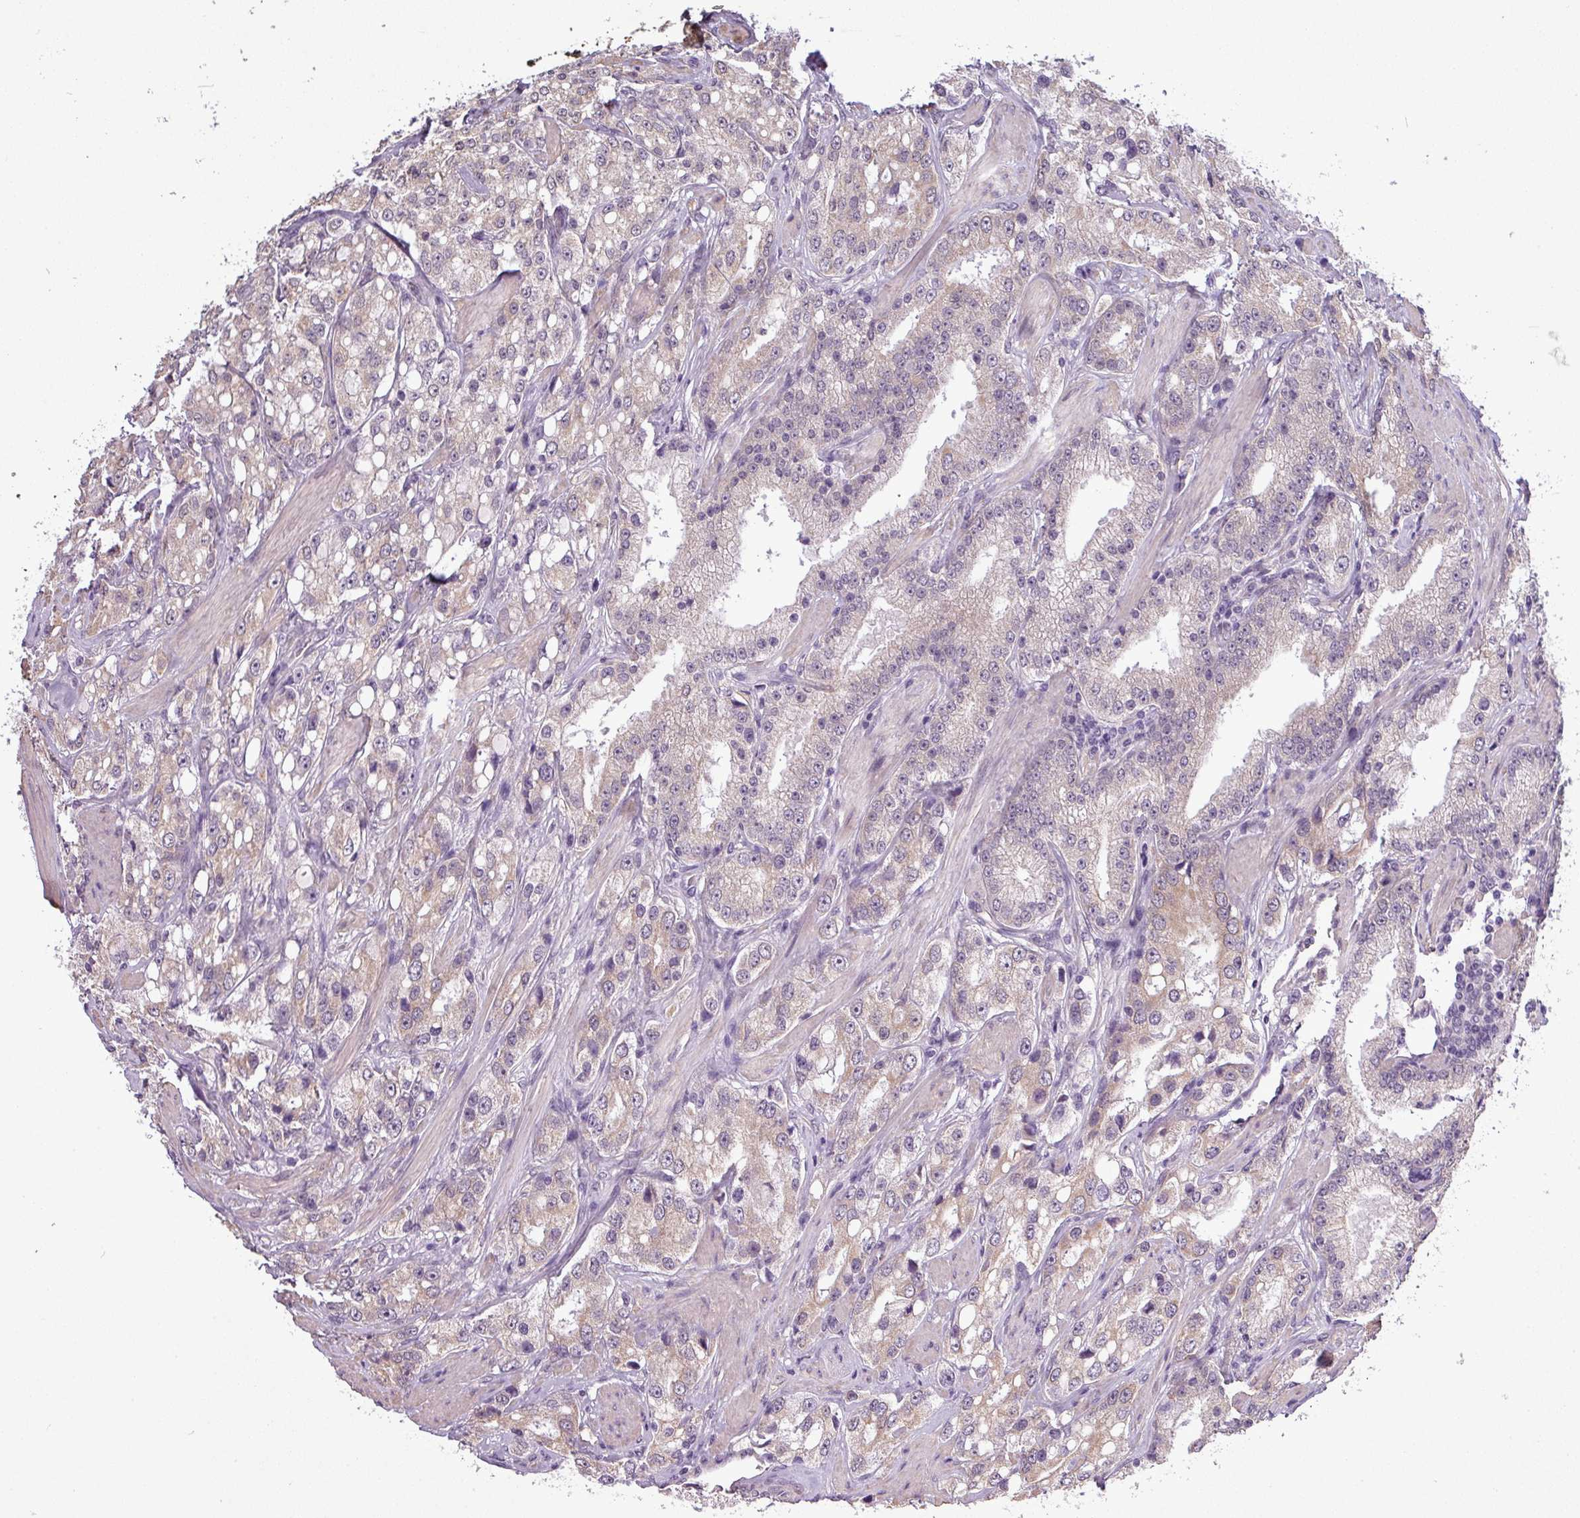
{"staining": {"intensity": "weak", "quantity": "25%-75%", "location": "cytoplasmic/membranous"}, "tissue": "prostate cancer", "cell_type": "Tumor cells", "image_type": "cancer", "snomed": [{"axis": "morphology", "description": "Adenocarcinoma, High grade"}, {"axis": "topography", "description": "Prostate"}], "caption": "The immunohistochemical stain highlights weak cytoplasmic/membranous positivity in tumor cells of prostate cancer (adenocarcinoma (high-grade)) tissue.", "gene": "ZNF217", "patient": {"sex": "male", "age": 66}}